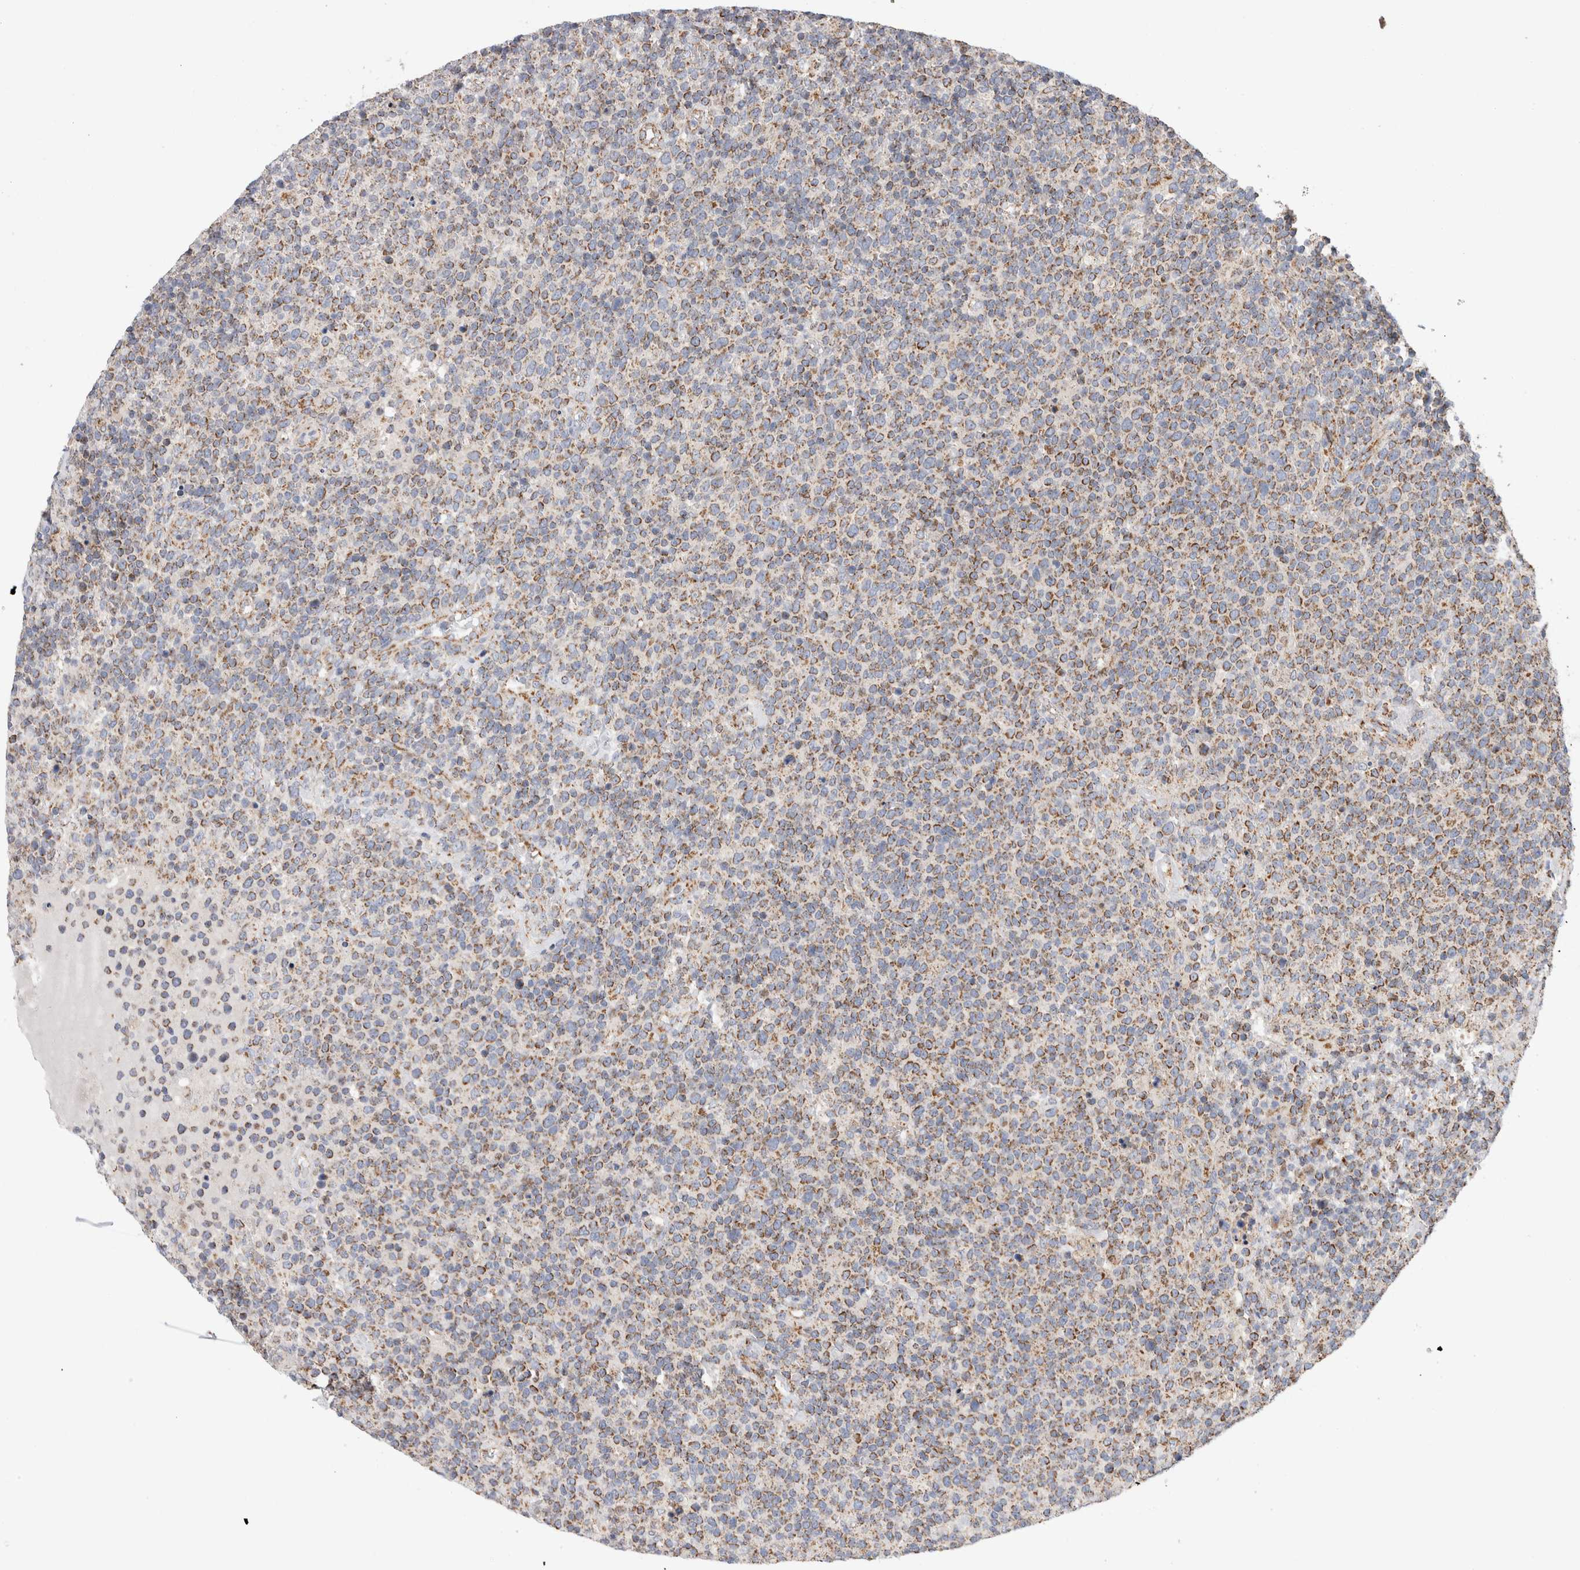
{"staining": {"intensity": "moderate", "quantity": ">75%", "location": "cytoplasmic/membranous"}, "tissue": "lymphoma", "cell_type": "Tumor cells", "image_type": "cancer", "snomed": [{"axis": "morphology", "description": "Malignant lymphoma, non-Hodgkin's type, High grade"}, {"axis": "topography", "description": "Lymph node"}], "caption": "Human lymphoma stained with a protein marker reveals moderate staining in tumor cells.", "gene": "IARS2", "patient": {"sex": "male", "age": 61}}